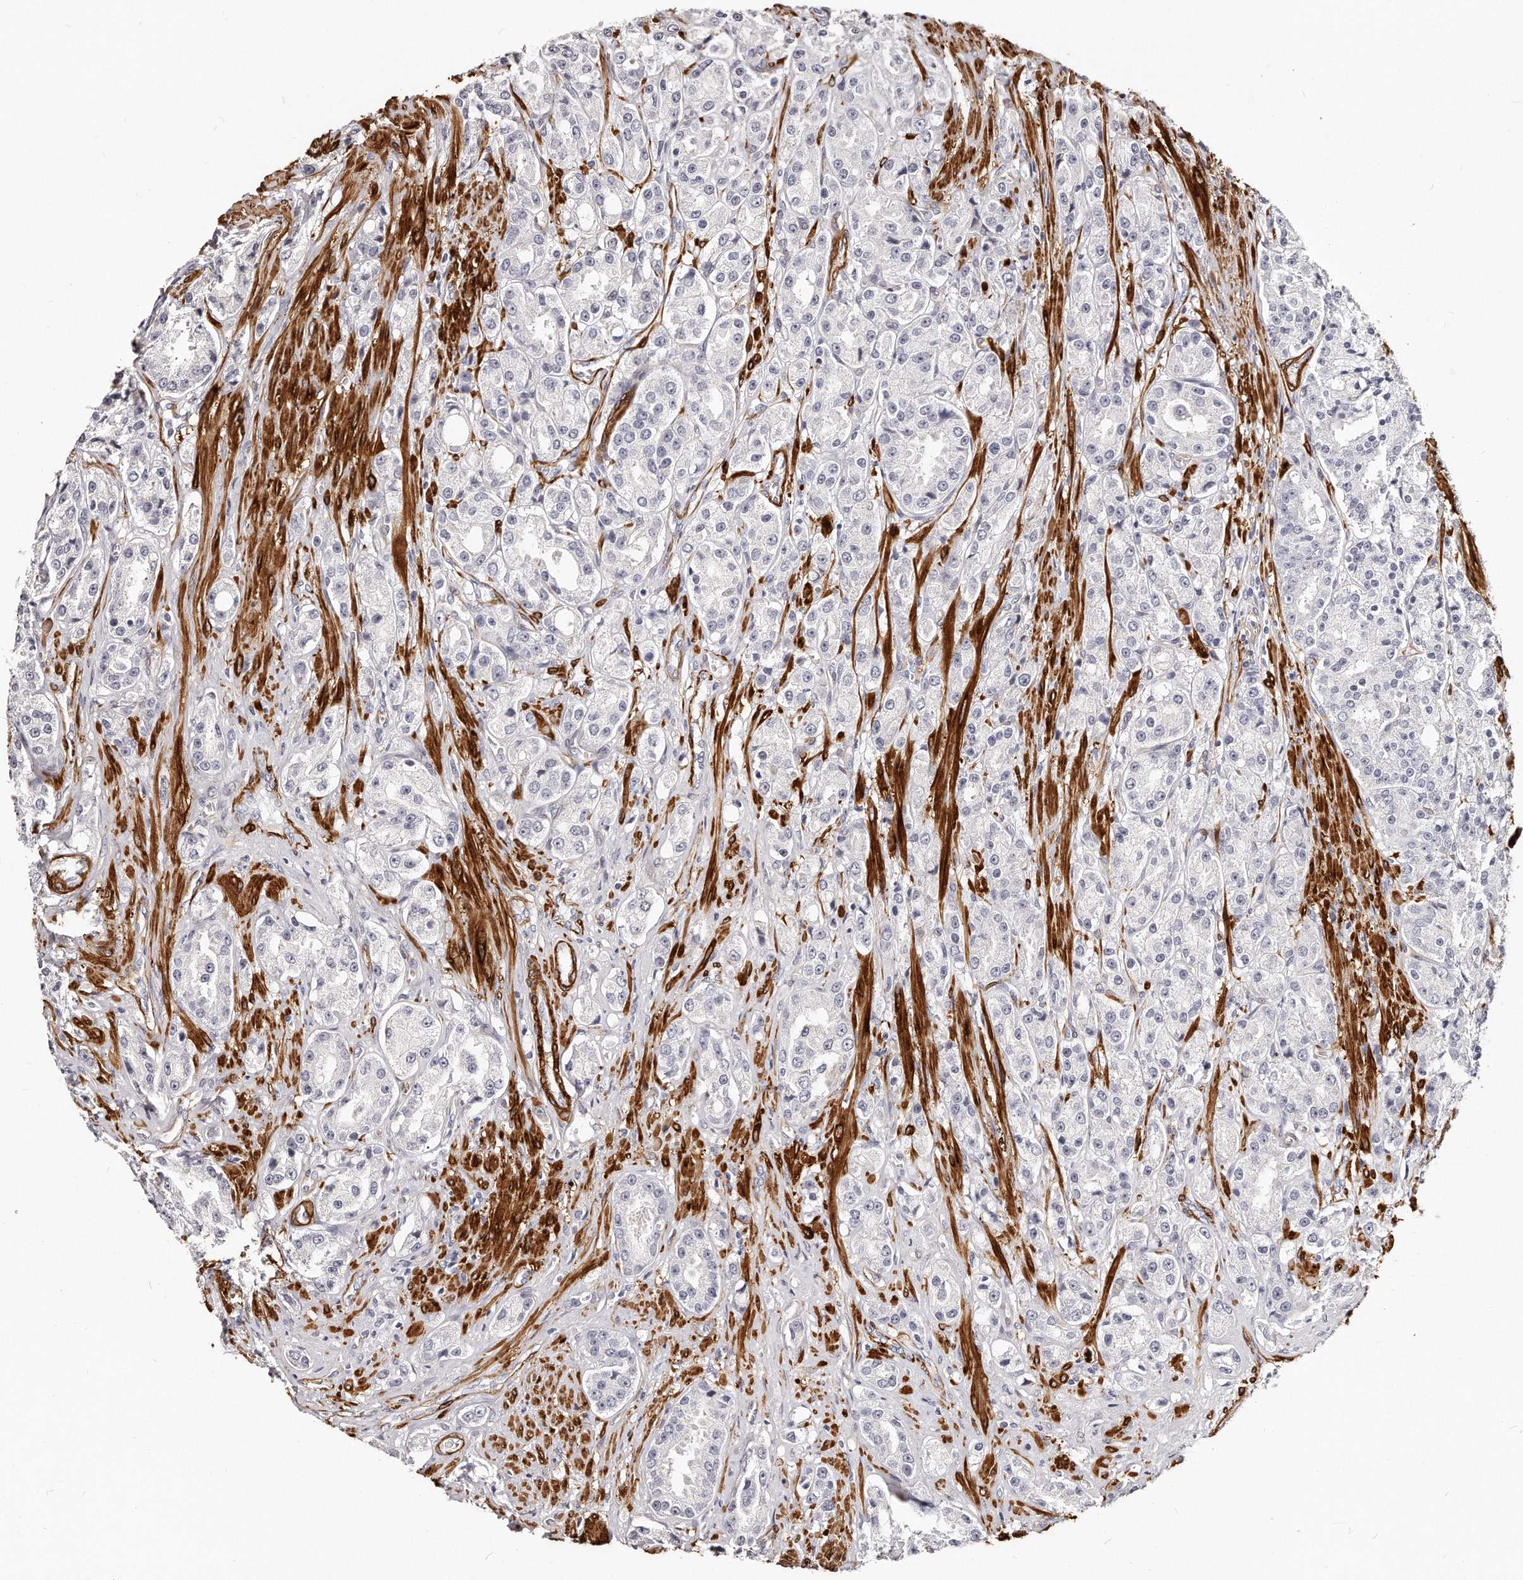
{"staining": {"intensity": "negative", "quantity": "none", "location": "none"}, "tissue": "prostate cancer", "cell_type": "Tumor cells", "image_type": "cancer", "snomed": [{"axis": "morphology", "description": "Adenocarcinoma, High grade"}, {"axis": "topography", "description": "Prostate"}], "caption": "An image of human prostate cancer (high-grade adenocarcinoma) is negative for staining in tumor cells. (DAB (3,3'-diaminobenzidine) IHC with hematoxylin counter stain).", "gene": "LMOD1", "patient": {"sex": "male", "age": 60}}